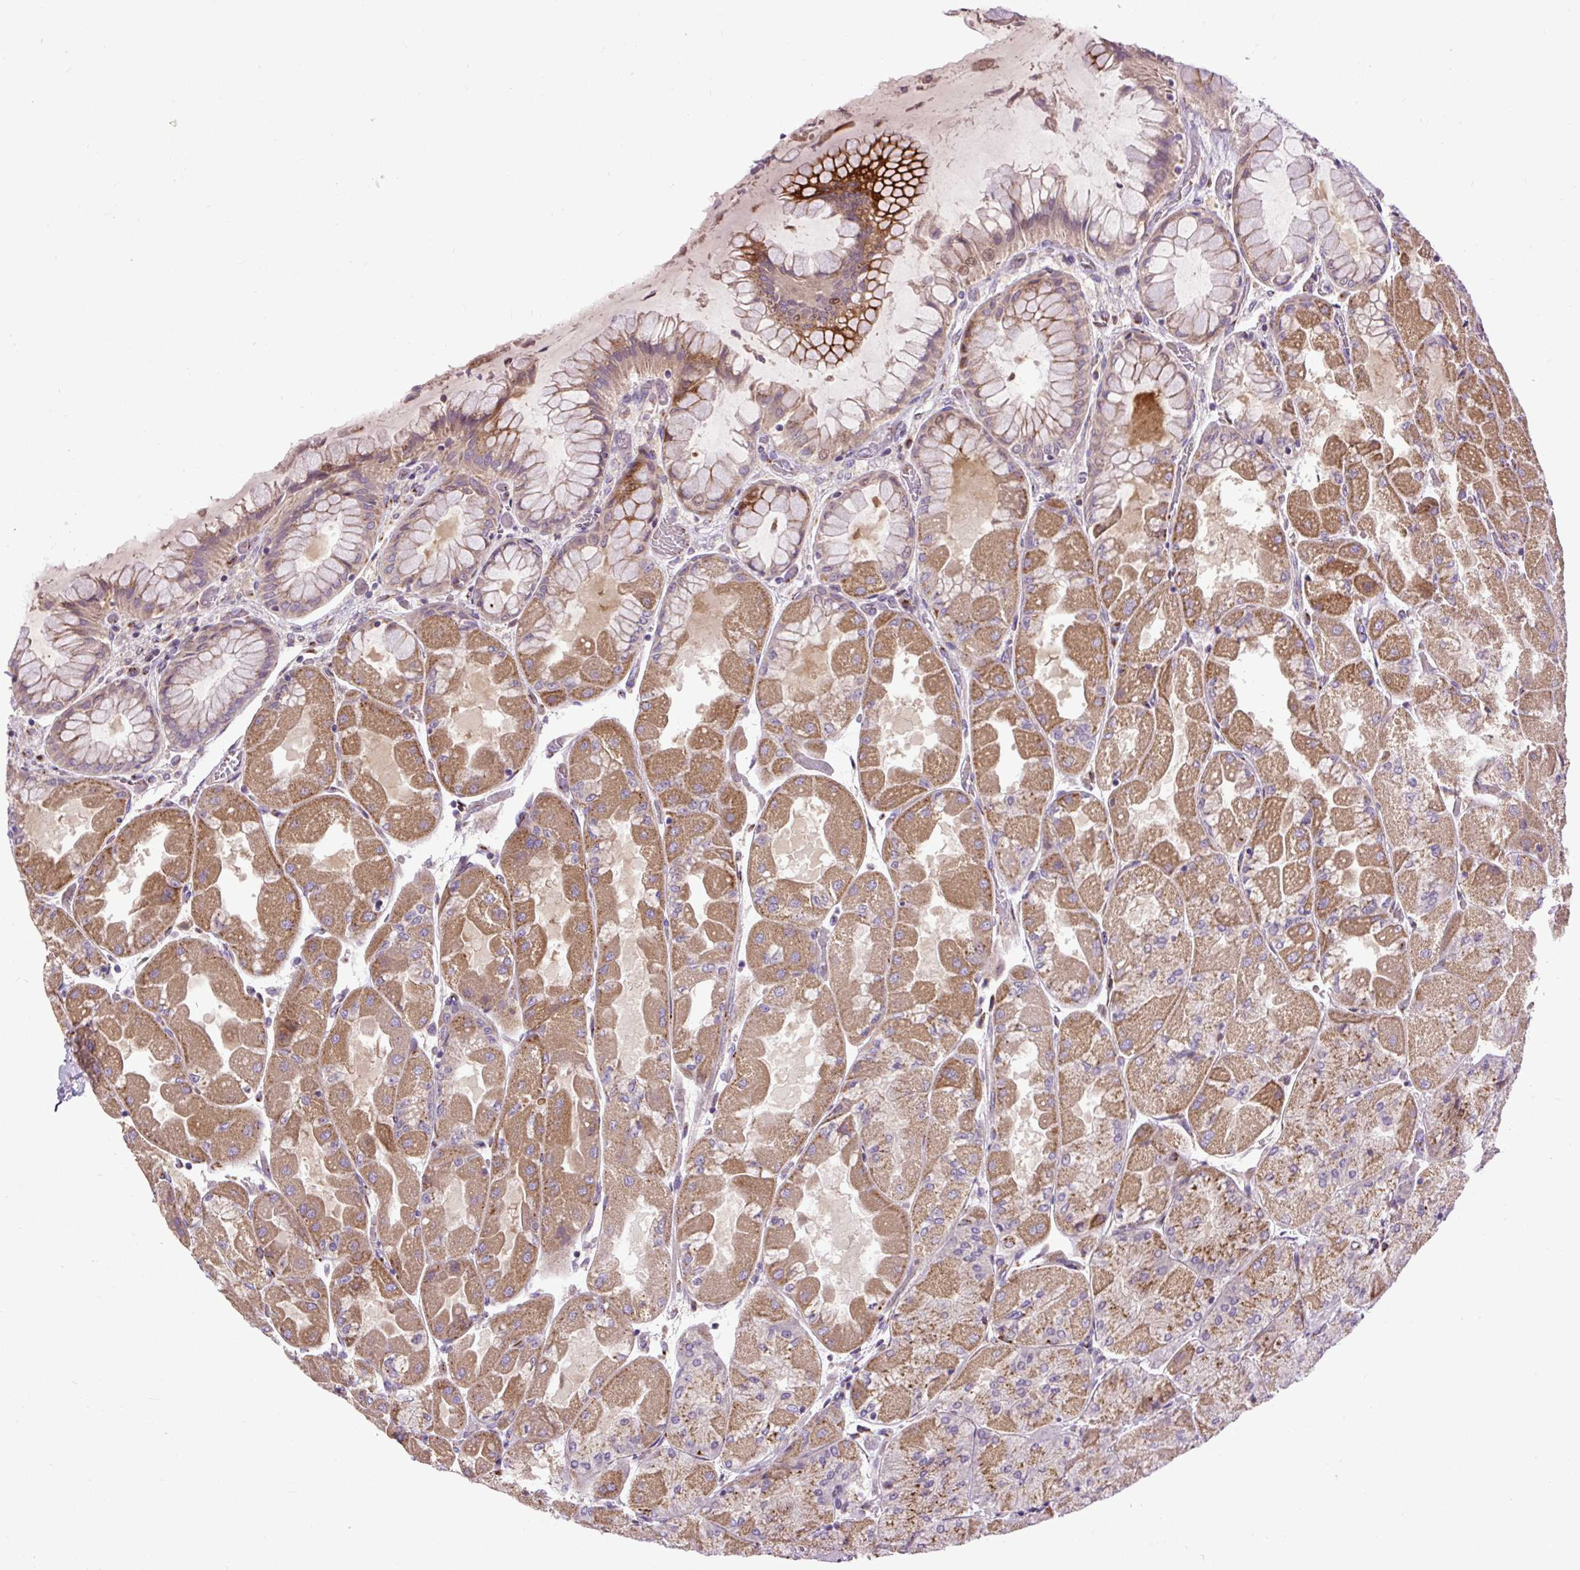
{"staining": {"intensity": "strong", "quantity": "25%-75%", "location": "cytoplasmic/membranous"}, "tissue": "stomach", "cell_type": "Glandular cells", "image_type": "normal", "snomed": [{"axis": "morphology", "description": "Normal tissue, NOS"}, {"axis": "topography", "description": "Stomach"}], "caption": "Immunohistochemical staining of unremarkable stomach displays high levels of strong cytoplasmic/membranous positivity in approximately 25%-75% of glandular cells. Nuclei are stained in blue.", "gene": "MSMP", "patient": {"sex": "female", "age": 61}}